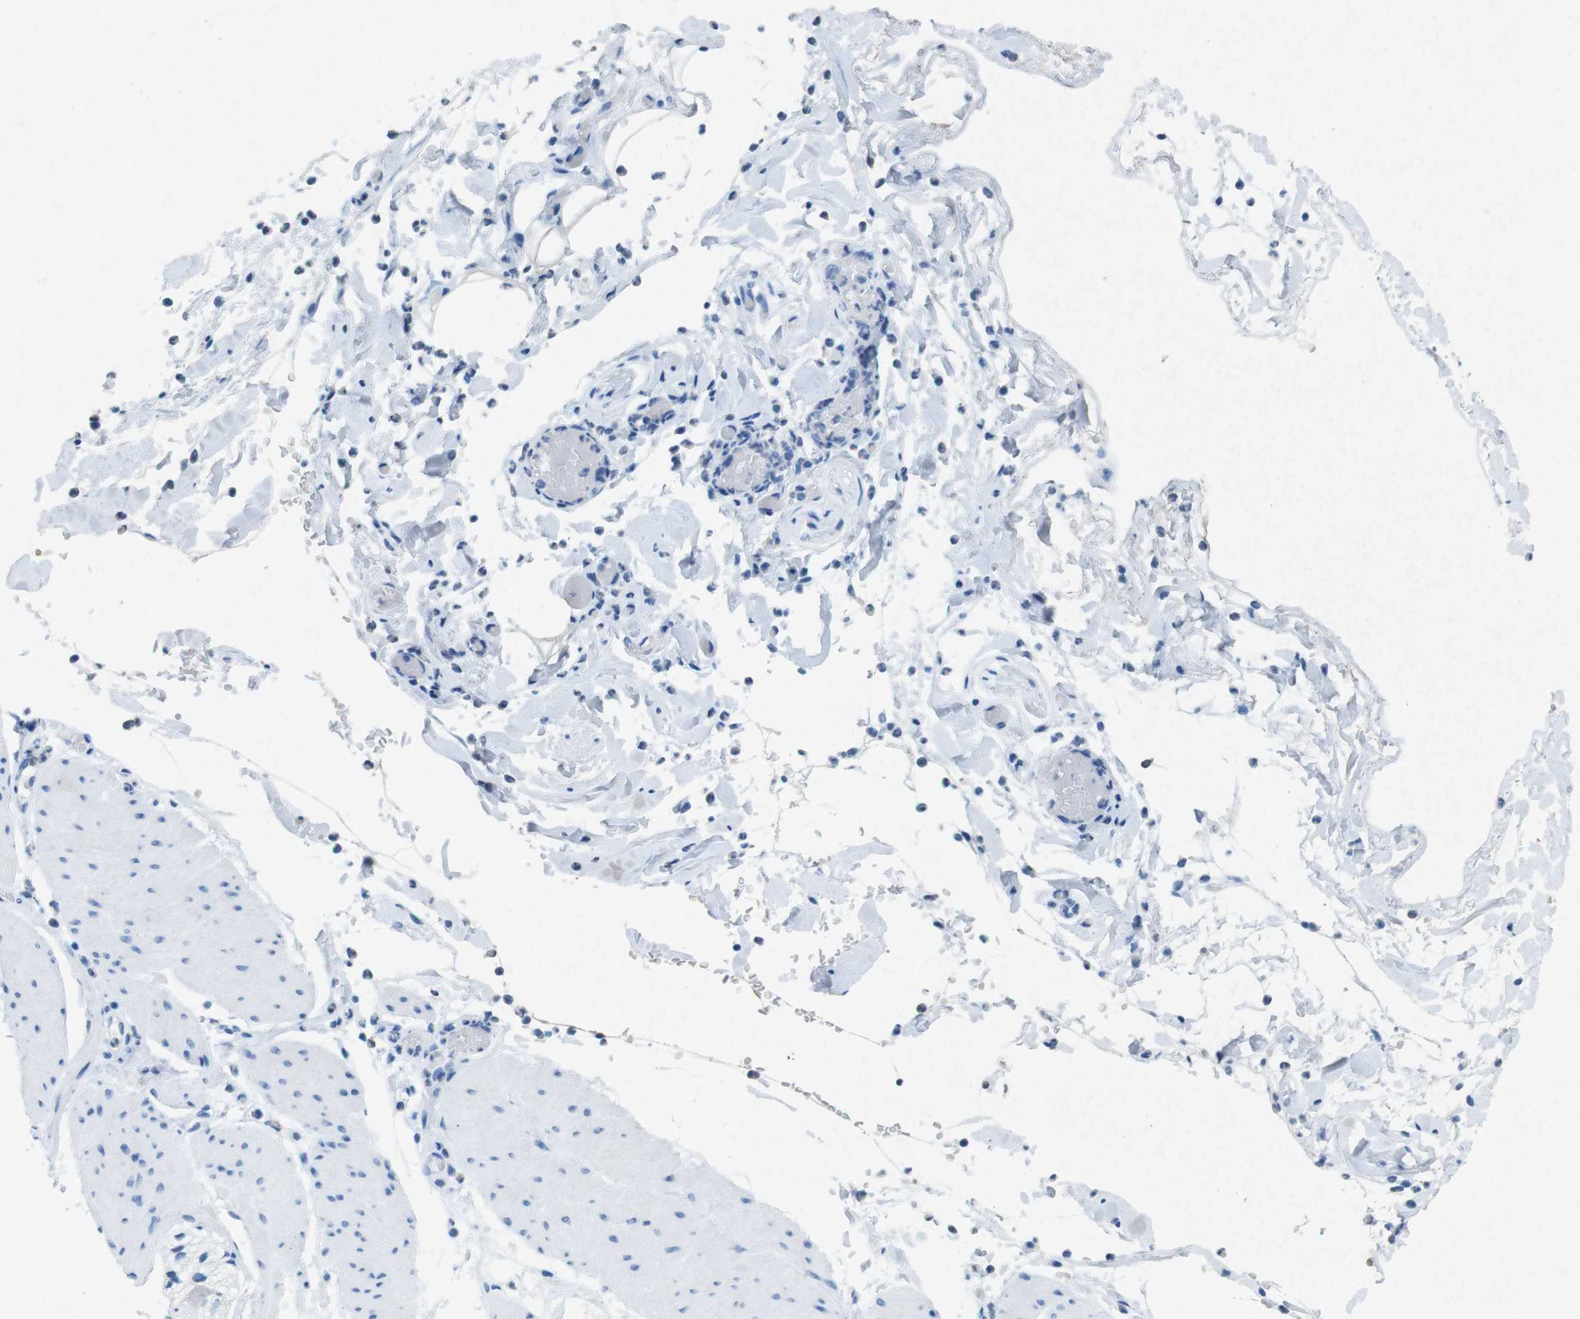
{"staining": {"intensity": "negative", "quantity": "none", "location": "none"}, "tissue": "smooth muscle", "cell_type": "Smooth muscle cells", "image_type": "normal", "snomed": [{"axis": "morphology", "description": "Normal tissue, NOS"}, {"axis": "topography", "description": "Smooth muscle"}, {"axis": "topography", "description": "Colon"}], "caption": "A high-resolution micrograph shows IHC staining of unremarkable smooth muscle, which demonstrates no significant positivity in smooth muscle cells. (Brightfield microscopy of DAB (3,3'-diaminobenzidine) IHC at high magnification).", "gene": "CTAG1B", "patient": {"sex": "male", "age": 67}}